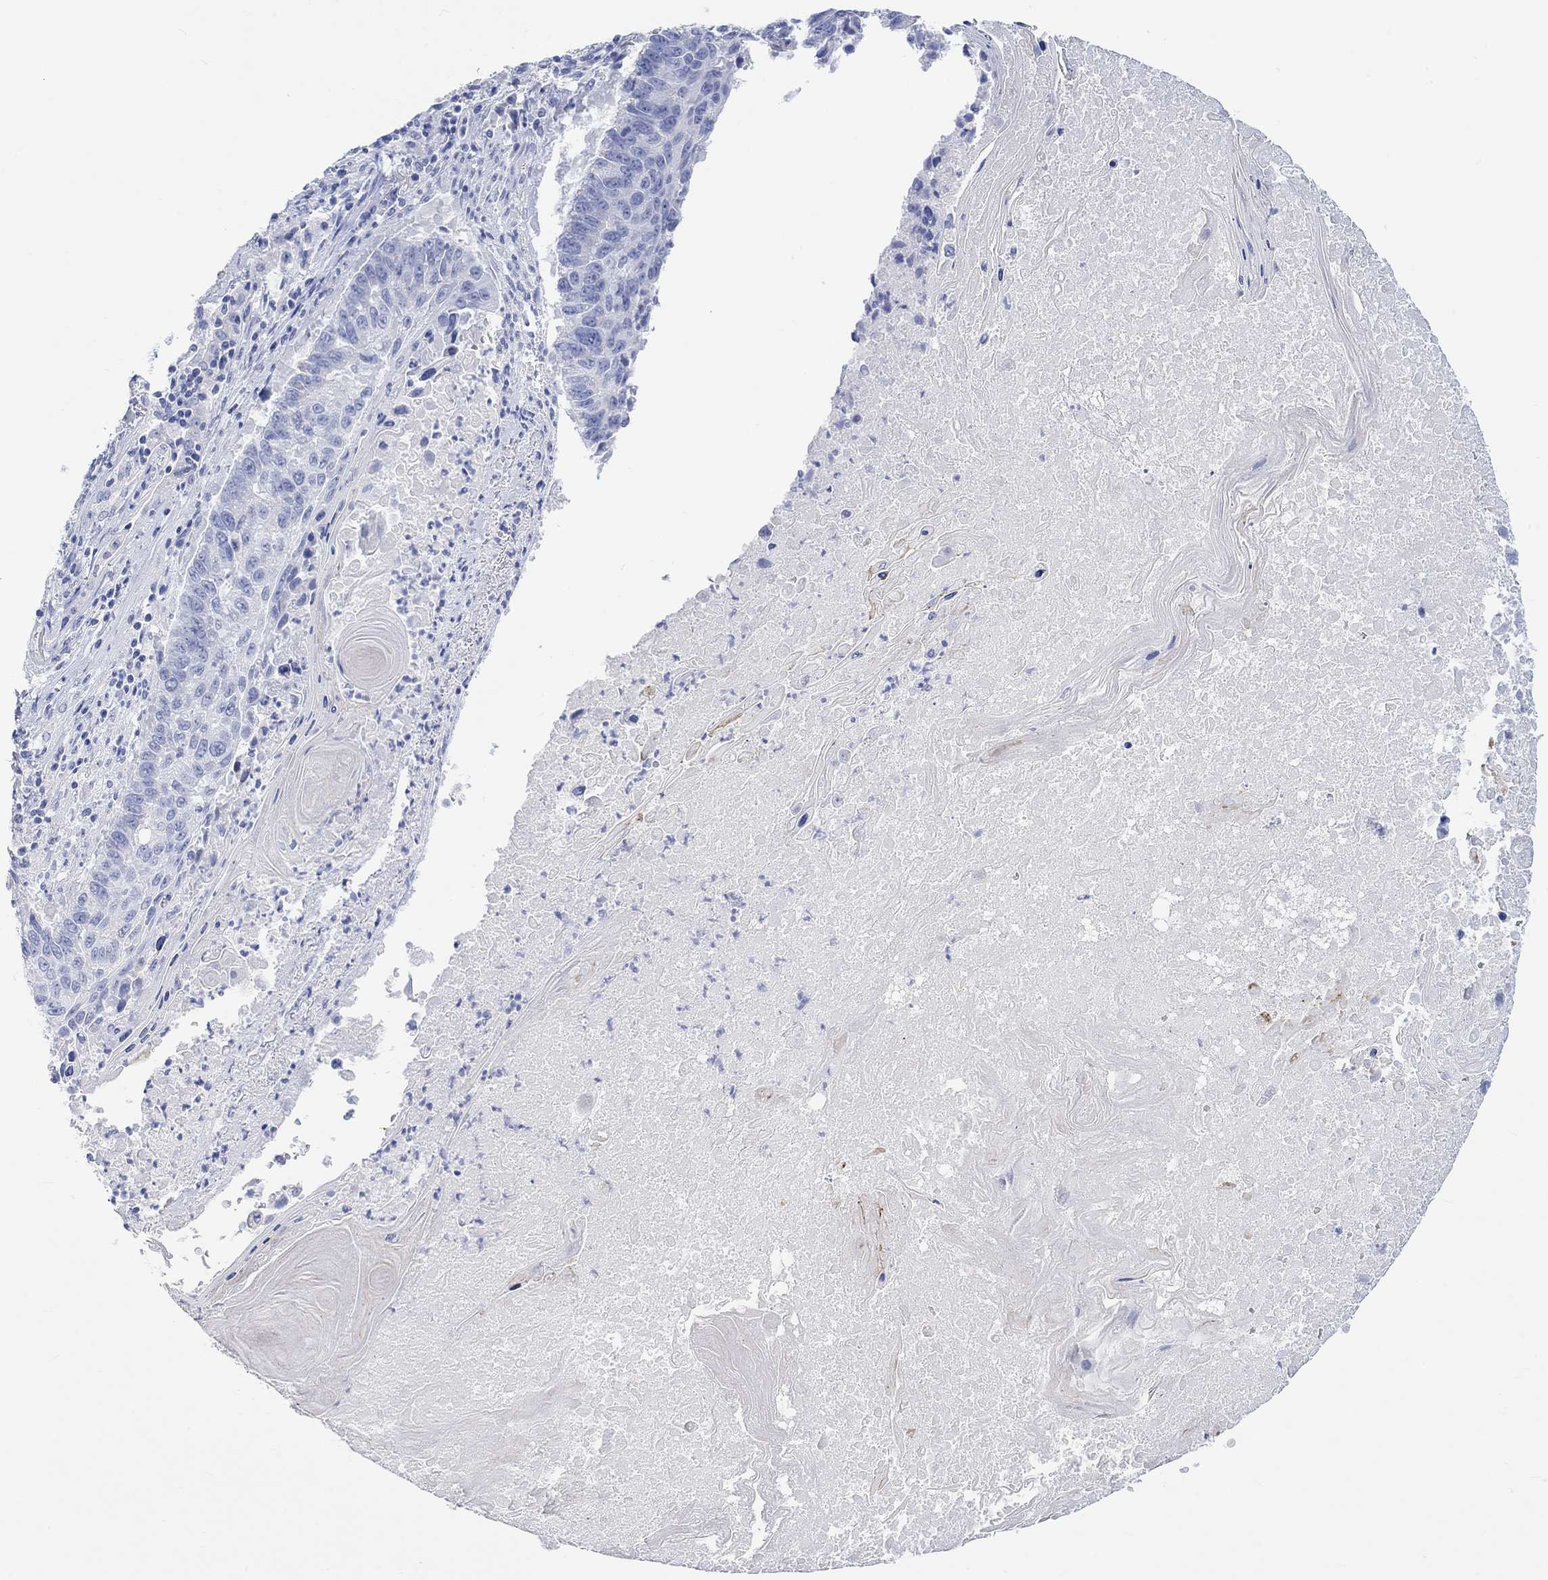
{"staining": {"intensity": "negative", "quantity": "none", "location": "none"}, "tissue": "lung cancer", "cell_type": "Tumor cells", "image_type": "cancer", "snomed": [{"axis": "morphology", "description": "Squamous cell carcinoma, NOS"}, {"axis": "topography", "description": "Lung"}], "caption": "Micrograph shows no protein staining in tumor cells of squamous cell carcinoma (lung) tissue.", "gene": "CALCA", "patient": {"sex": "male", "age": 73}}